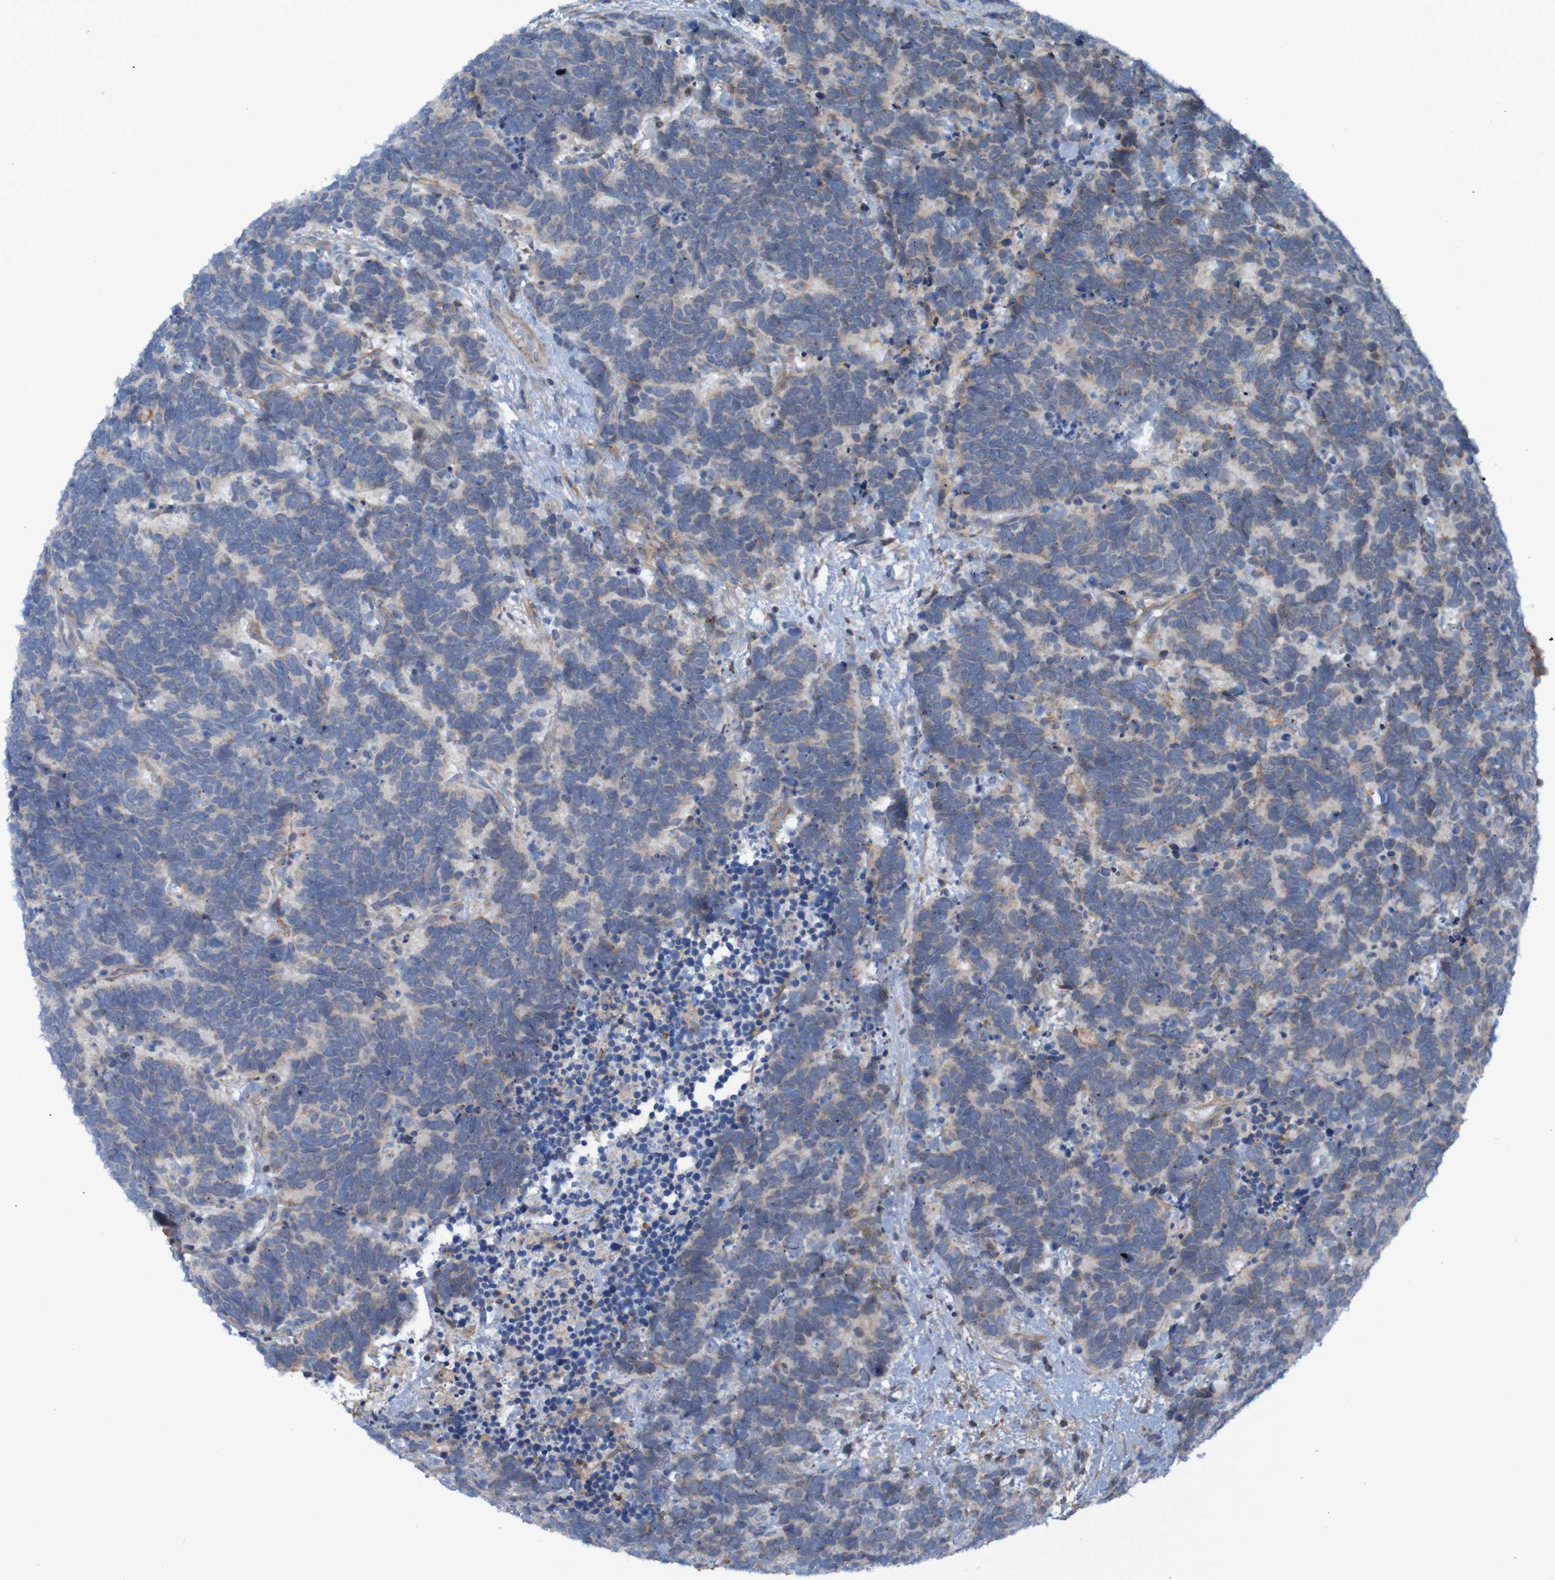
{"staining": {"intensity": "weak", "quantity": ">75%", "location": "cytoplasmic/membranous"}, "tissue": "carcinoid", "cell_type": "Tumor cells", "image_type": "cancer", "snomed": [{"axis": "morphology", "description": "Carcinoma, NOS"}, {"axis": "morphology", "description": "Carcinoid, malignant, NOS"}, {"axis": "topography", "description": "Urinary bladder"}], "caption": "An IHC histopathology image of tumor tissue is shown. Protein staining in brown labels weak cytoplasmic/membranous positivity in carcinoid within tumor cells.", "gene": "PDGFB", "patient": {"sex": "male", "age": 57}}